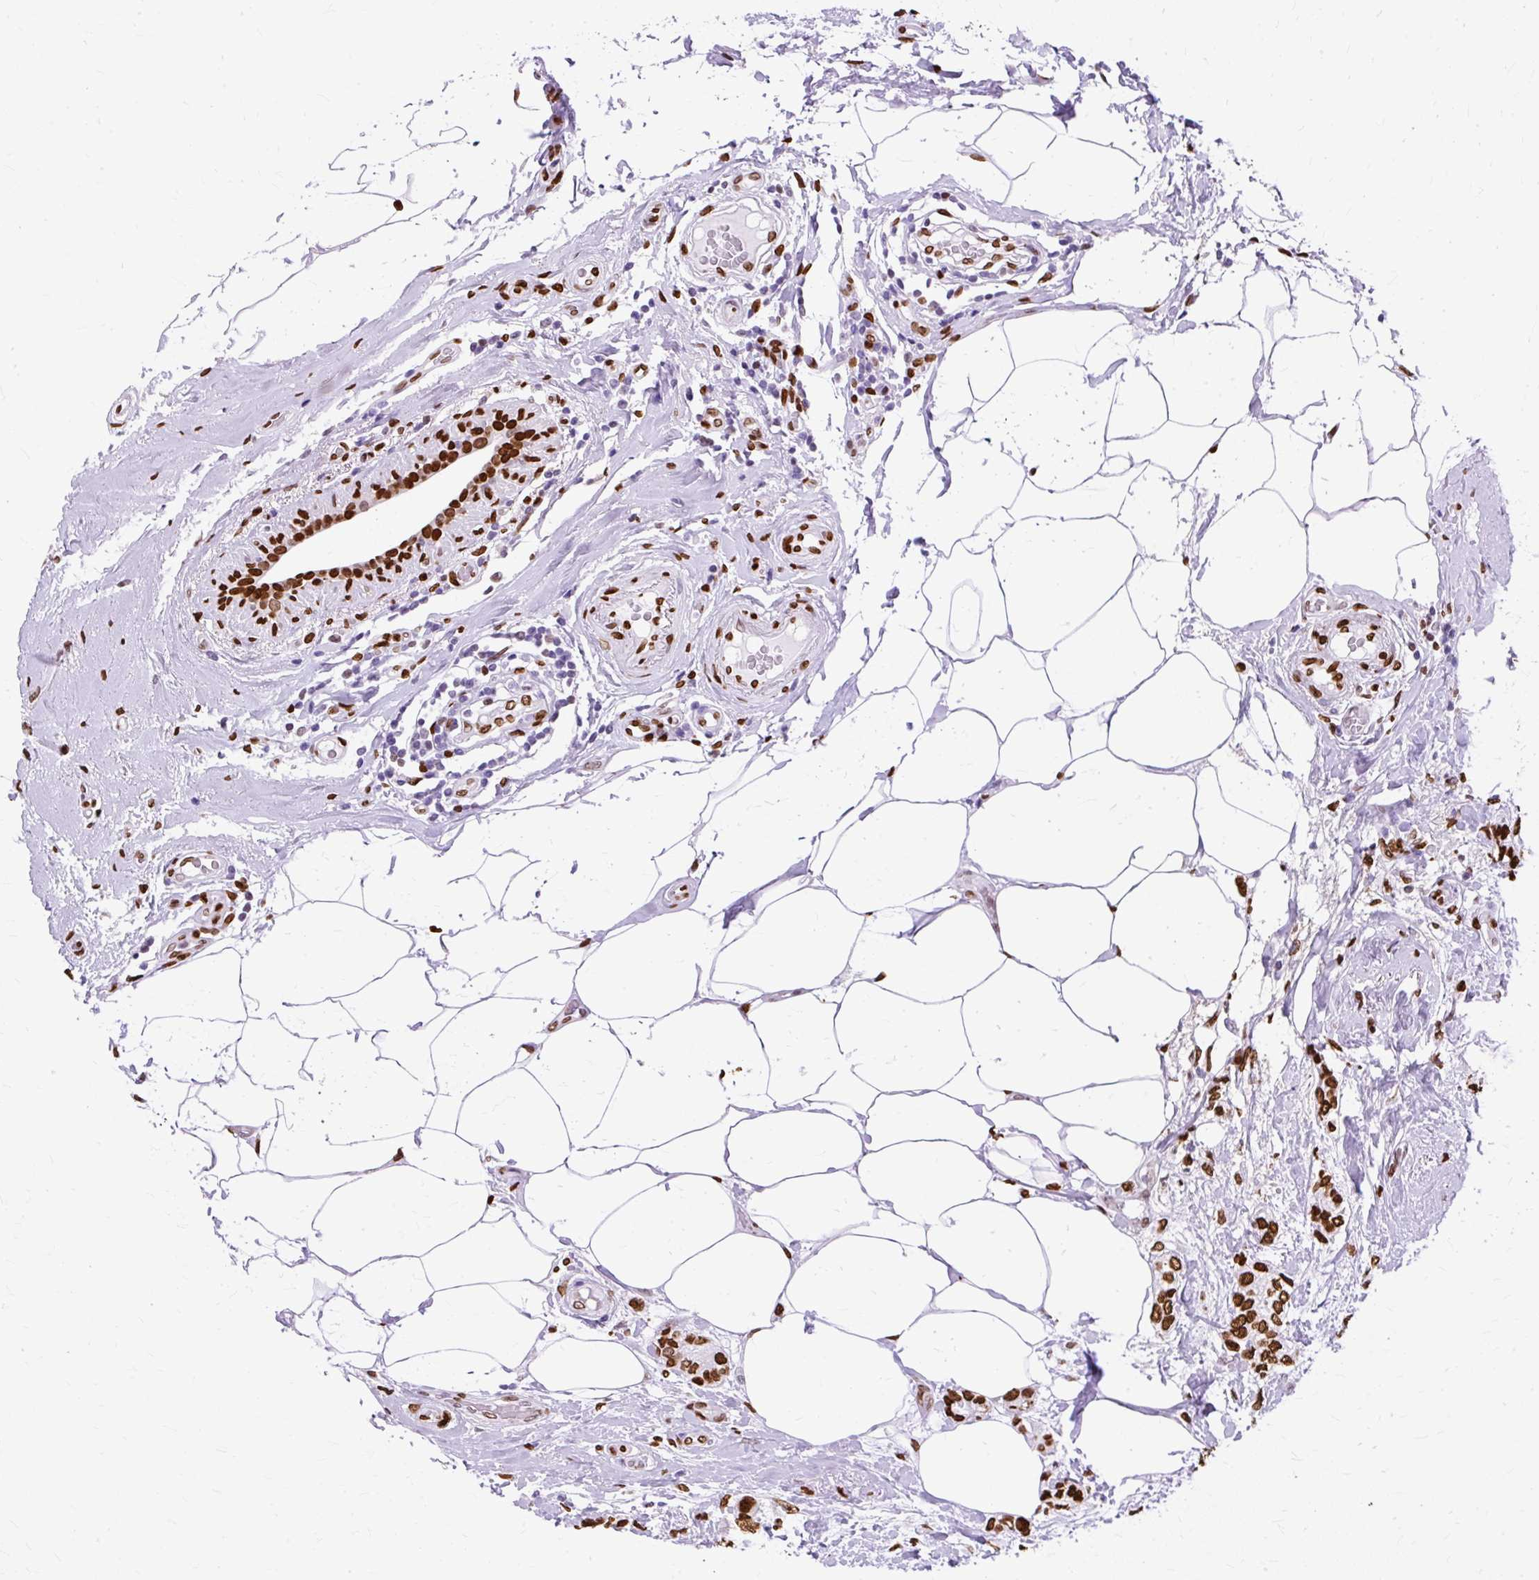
{"staining": {"intensity": "strong", "quantity": ">75%", "location": "nuclear"}, "tissue": "breast cancer", "cell_type": "Tumor cells", "image_type": "cancer", "snomed": [{"axis": "morphology", "description": "Duct carcinoma"}, {"axis": "topography", "description": "Breast"}], "caption": "Breast invasive ductal carcinoma tissue shows strong nuclear expression in about >75% of tumor cells", "gene": "TMEM184C", "patient": {"sex": "female", "age": 73}}